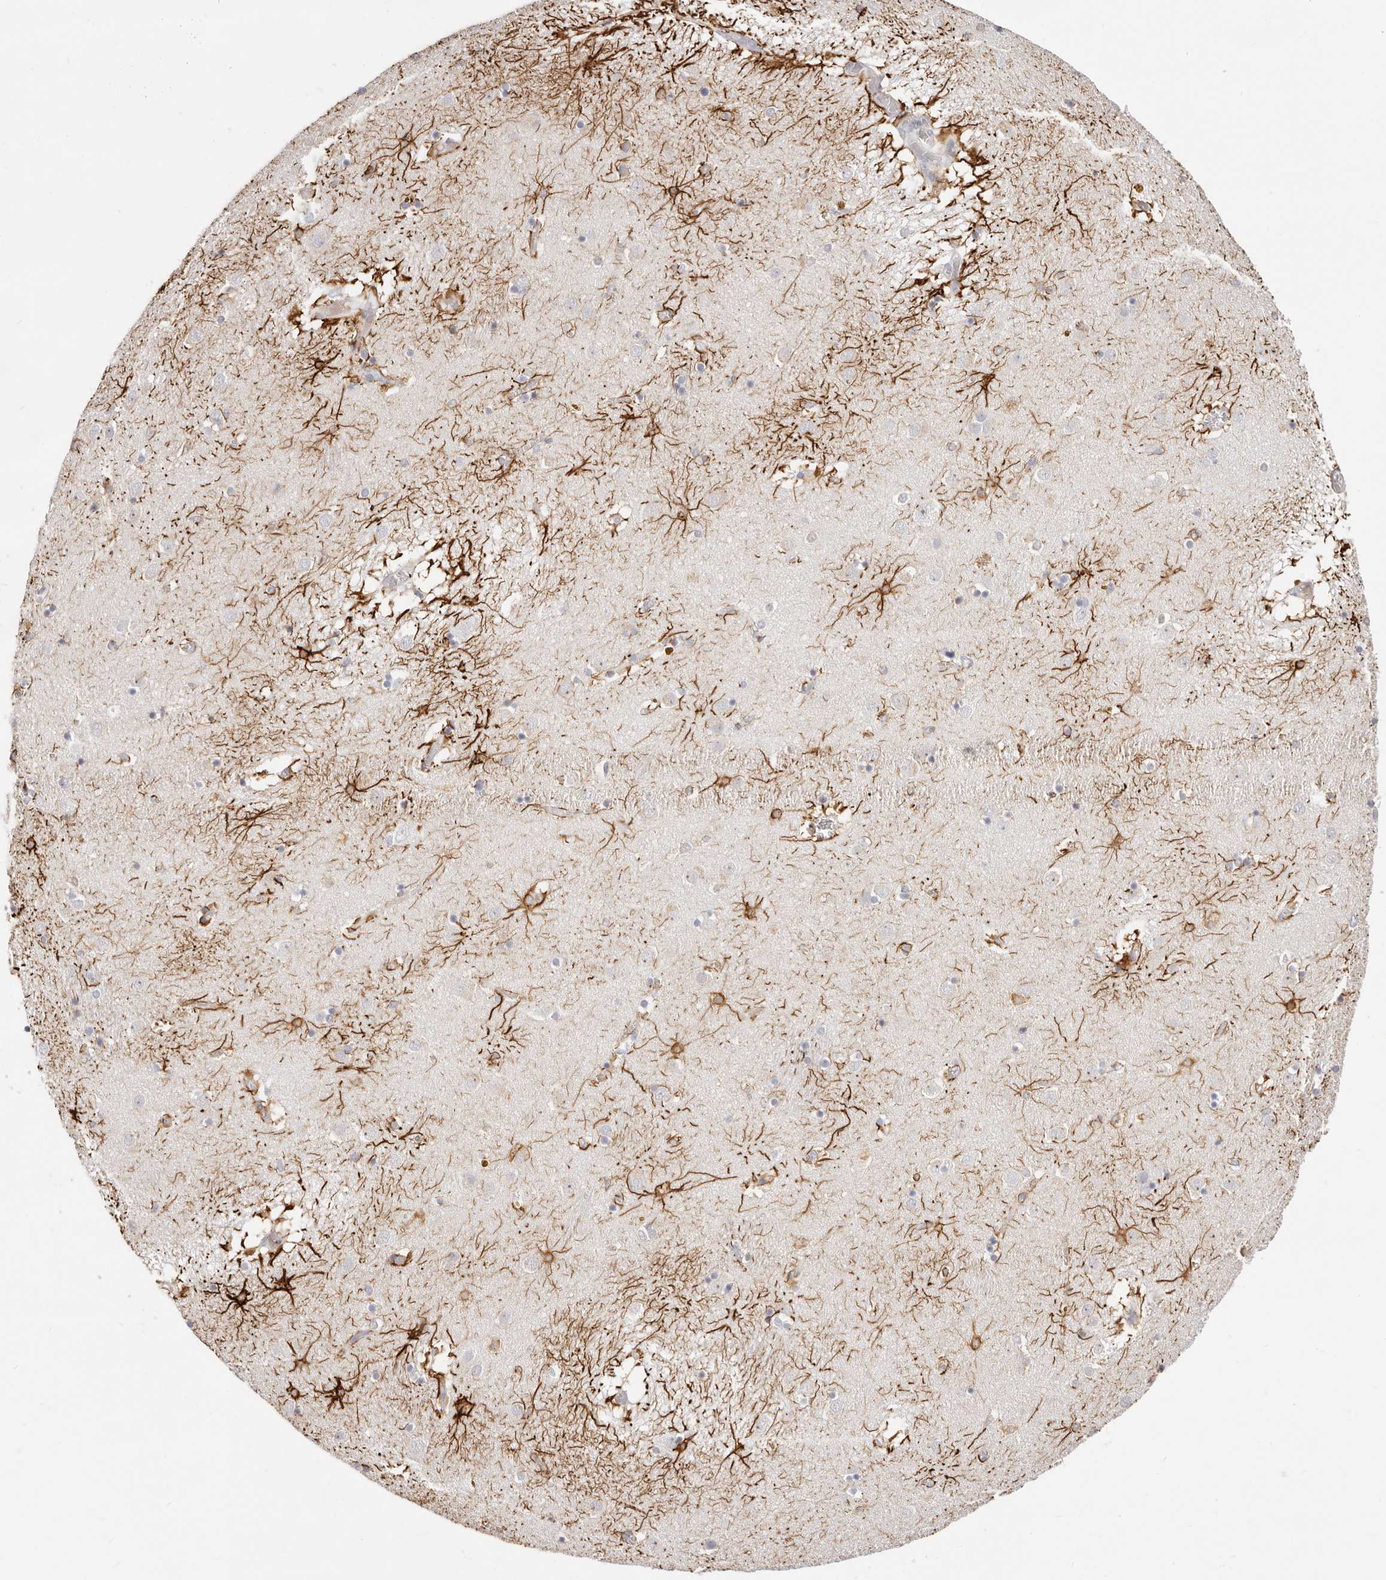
{"staining": {"intensity": "strong", "quantity": "<25%", "location": "cytoplasmic/membranous"}, "tissue": "caudate", "cell_type": "Glial cells", "image_type": "normal", "snomed": [{"axis": "morphology", "description": "Normal tissue, NOS"}, {"axis": "topography", "description": "Lateral ventricle wall"}], "caption": "Immunohistochemistry (IHC) of normal caudate shows medium levels of strong cytoplasmic/membranous expression in about <25% of glial cells.", "gene": "ASCL1", "patient": {"sex": "male", "age": 70}}